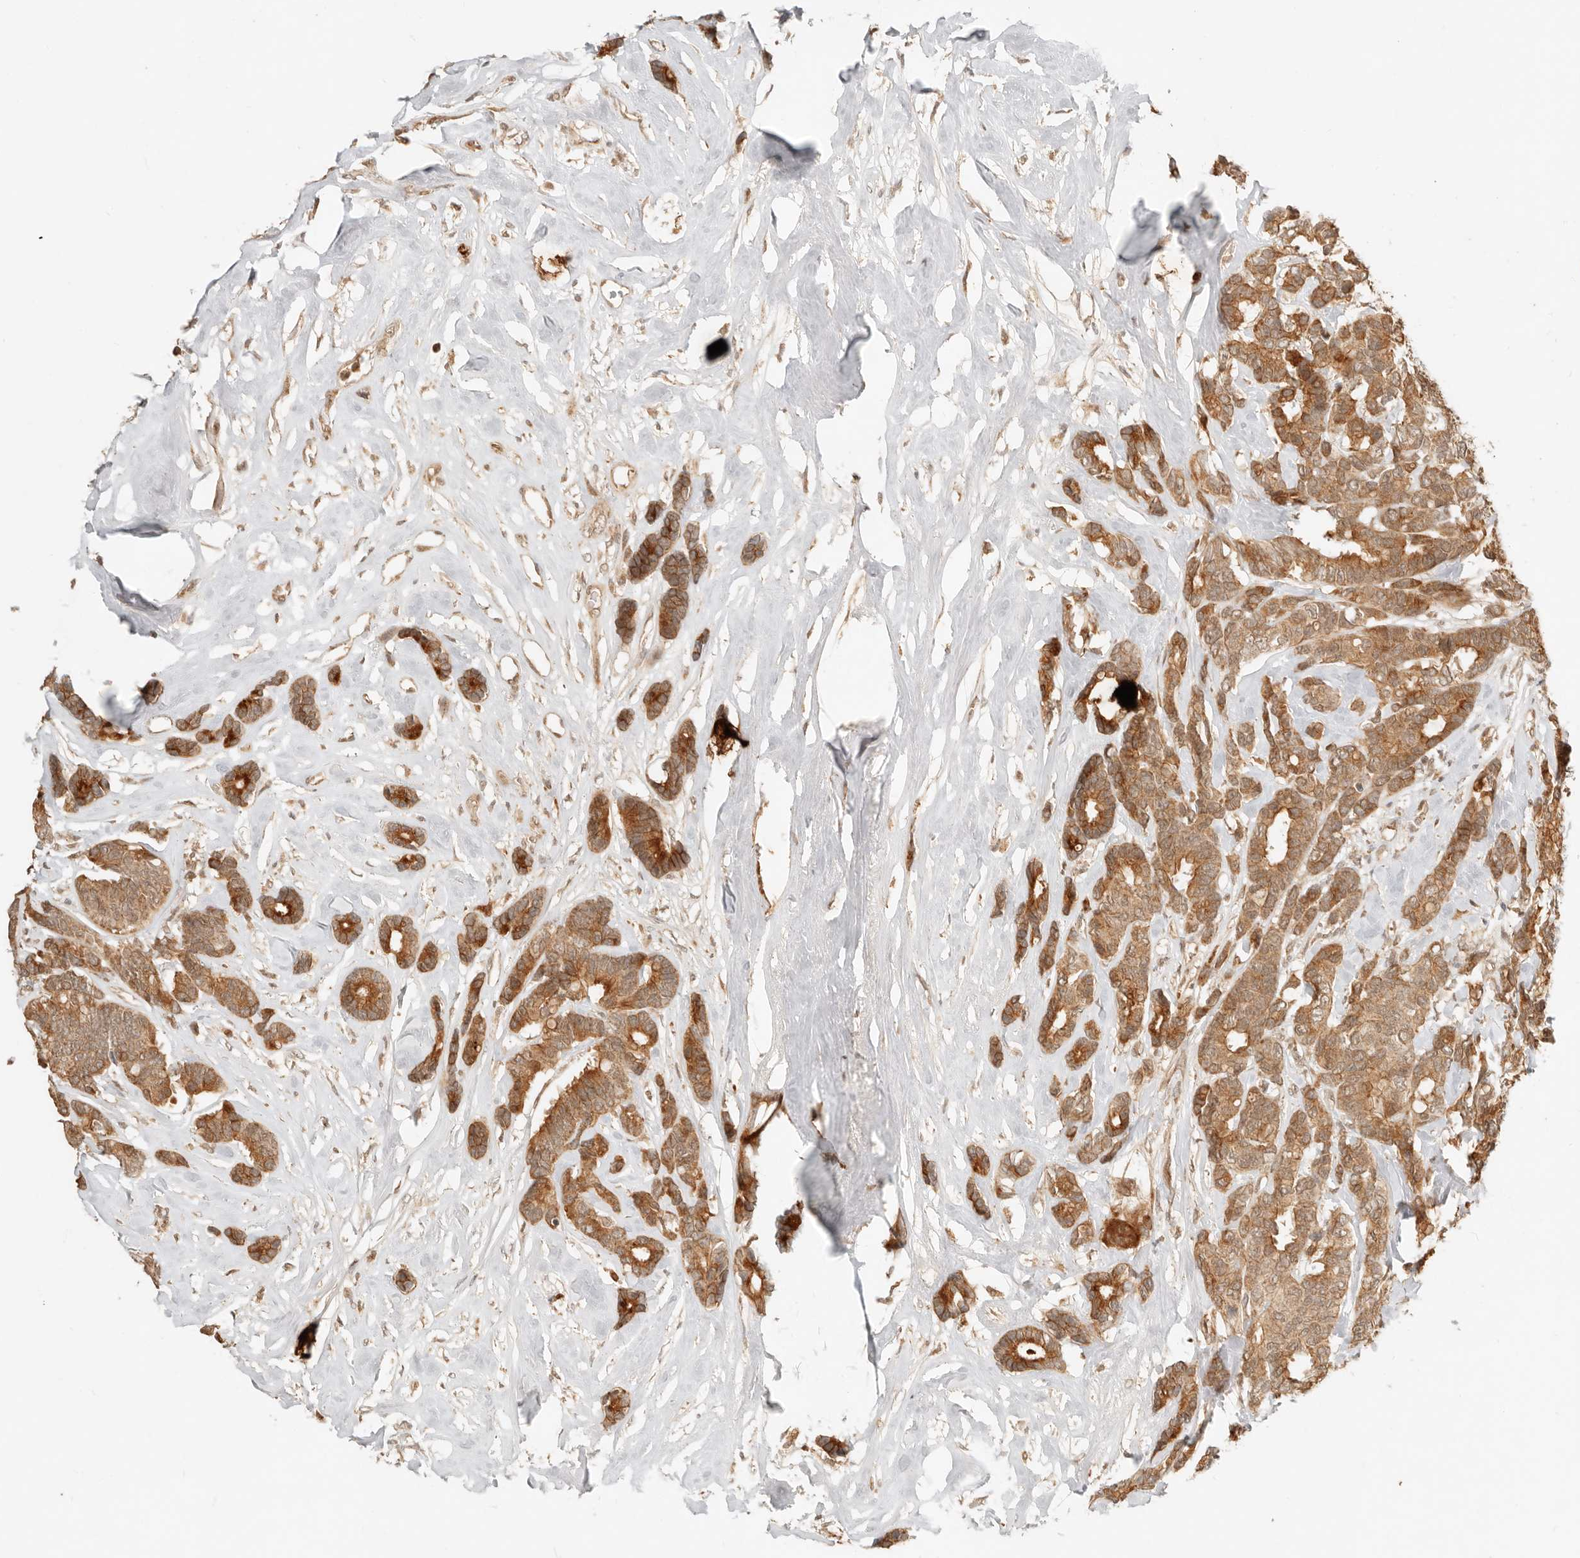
{"staining": {"intensity": "moderate", "quantity": ">75%", "location": "cytoplasmic/membranous"}, "tissue": "breast cancer", "cell_type": "Tumor cells", "image_type": "cancer", "snomed": [{"axis": "morphology", "description": "Duct carcinoma"}, {"axis": "topography", "description": "Breast"}], "caption": "Immunohistochemical staining of breast cancer (infiltrating ductal carcinoma) reveals medium levels of moderate cytoplasmic/membranous staining in approximately >75% of tumor cells. (DAB IHC, brown staining for protein, blue staining for nuclei).", "gene": "BAALC", "patient": {"sex": "female", "age": 87}}